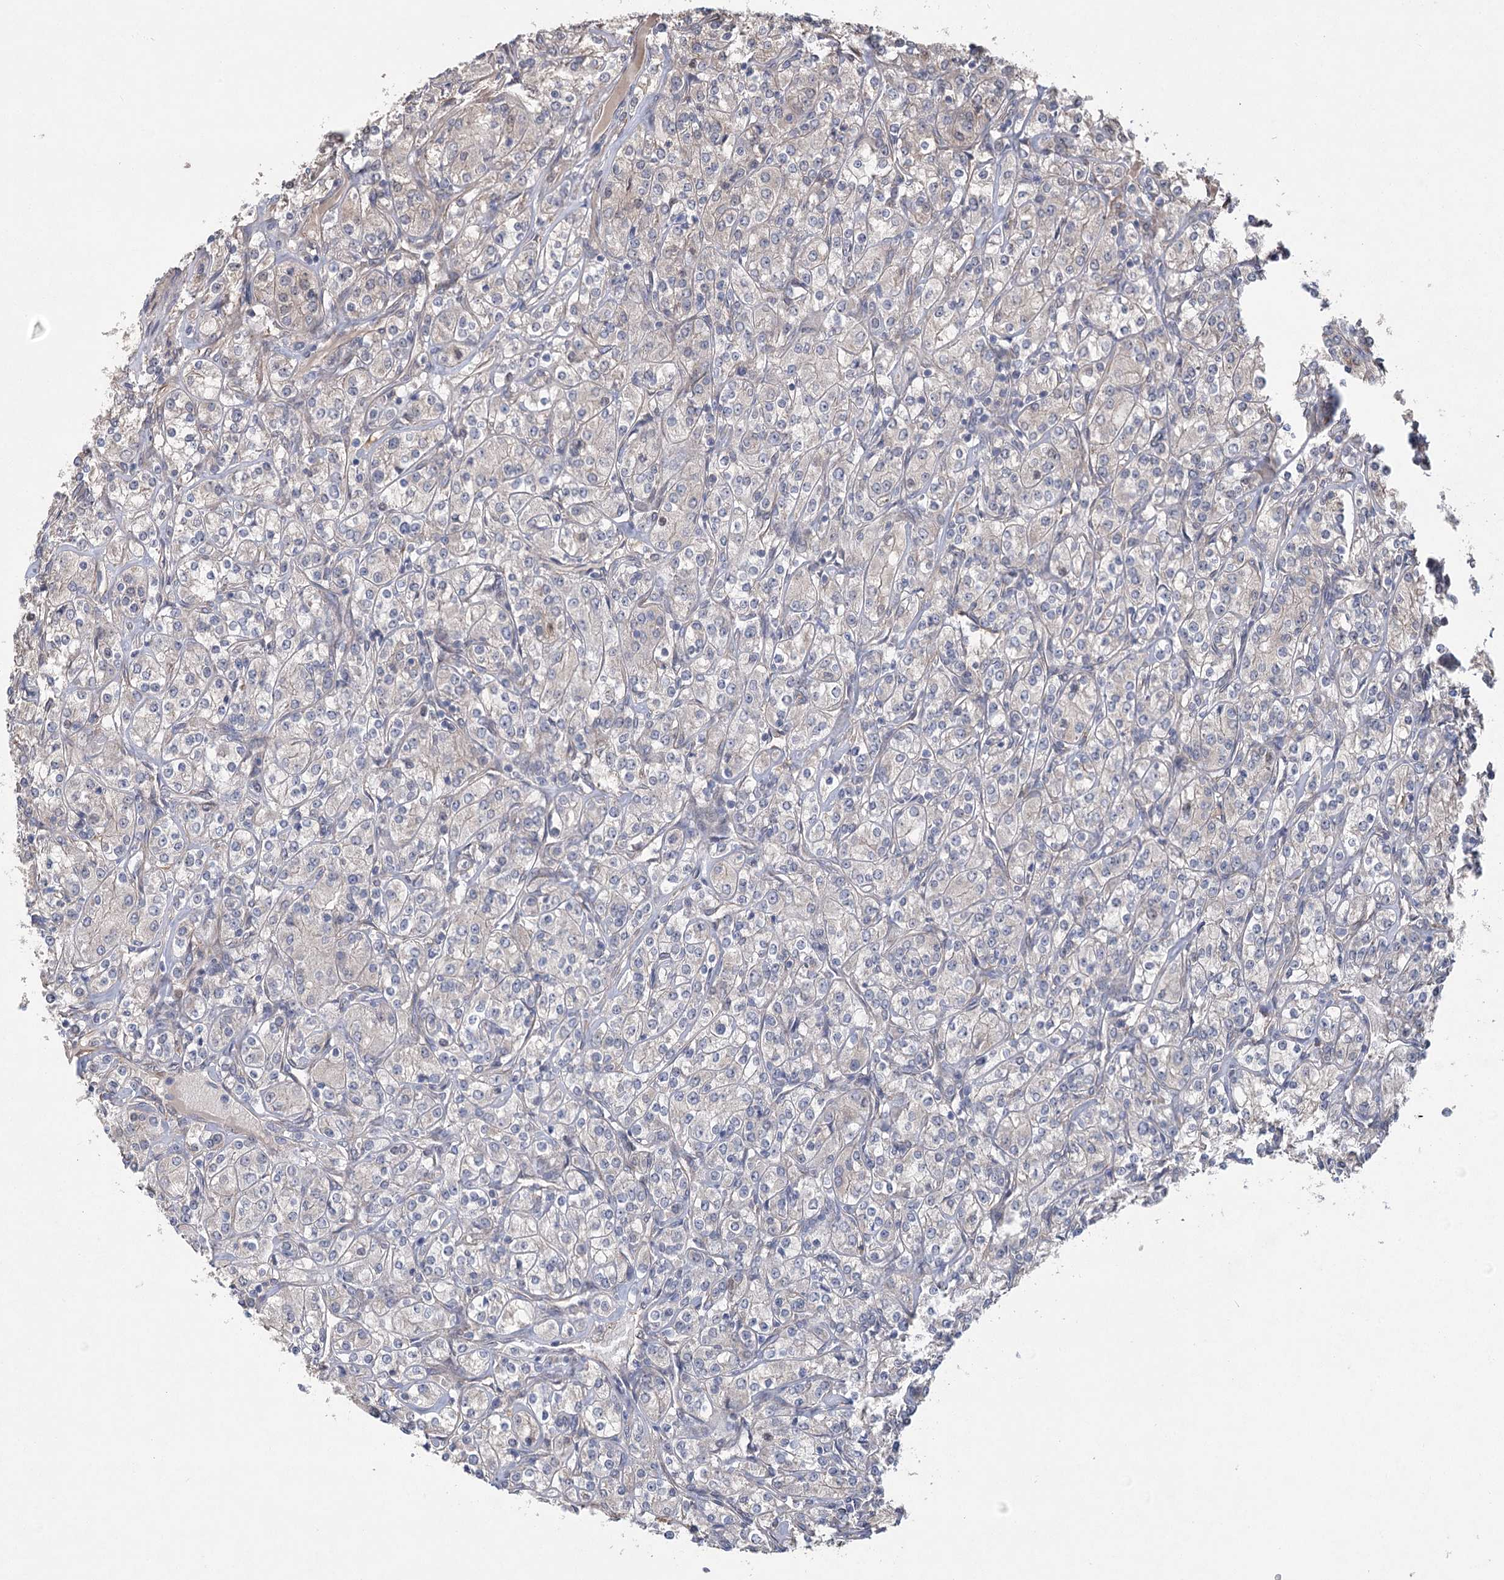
{"staining": {"intensity": "negative", "quantity": "none", "location": "none"}, "tissue": "renal cancer", "cell_type": "Tumor cells", "image_type": "cancer", "snomed": [{"axis": "morphology", "description": "Adenocarcinoma, NOS"}, {"axis": "topography", "description": "Kidney"}], "caption": "Renal adenocarcinoma stained for a protein using immunohistochemistry displays no staining tumor cells.", "gene": "RWDD4", "patient": {"sex": "male", "age": 77}}